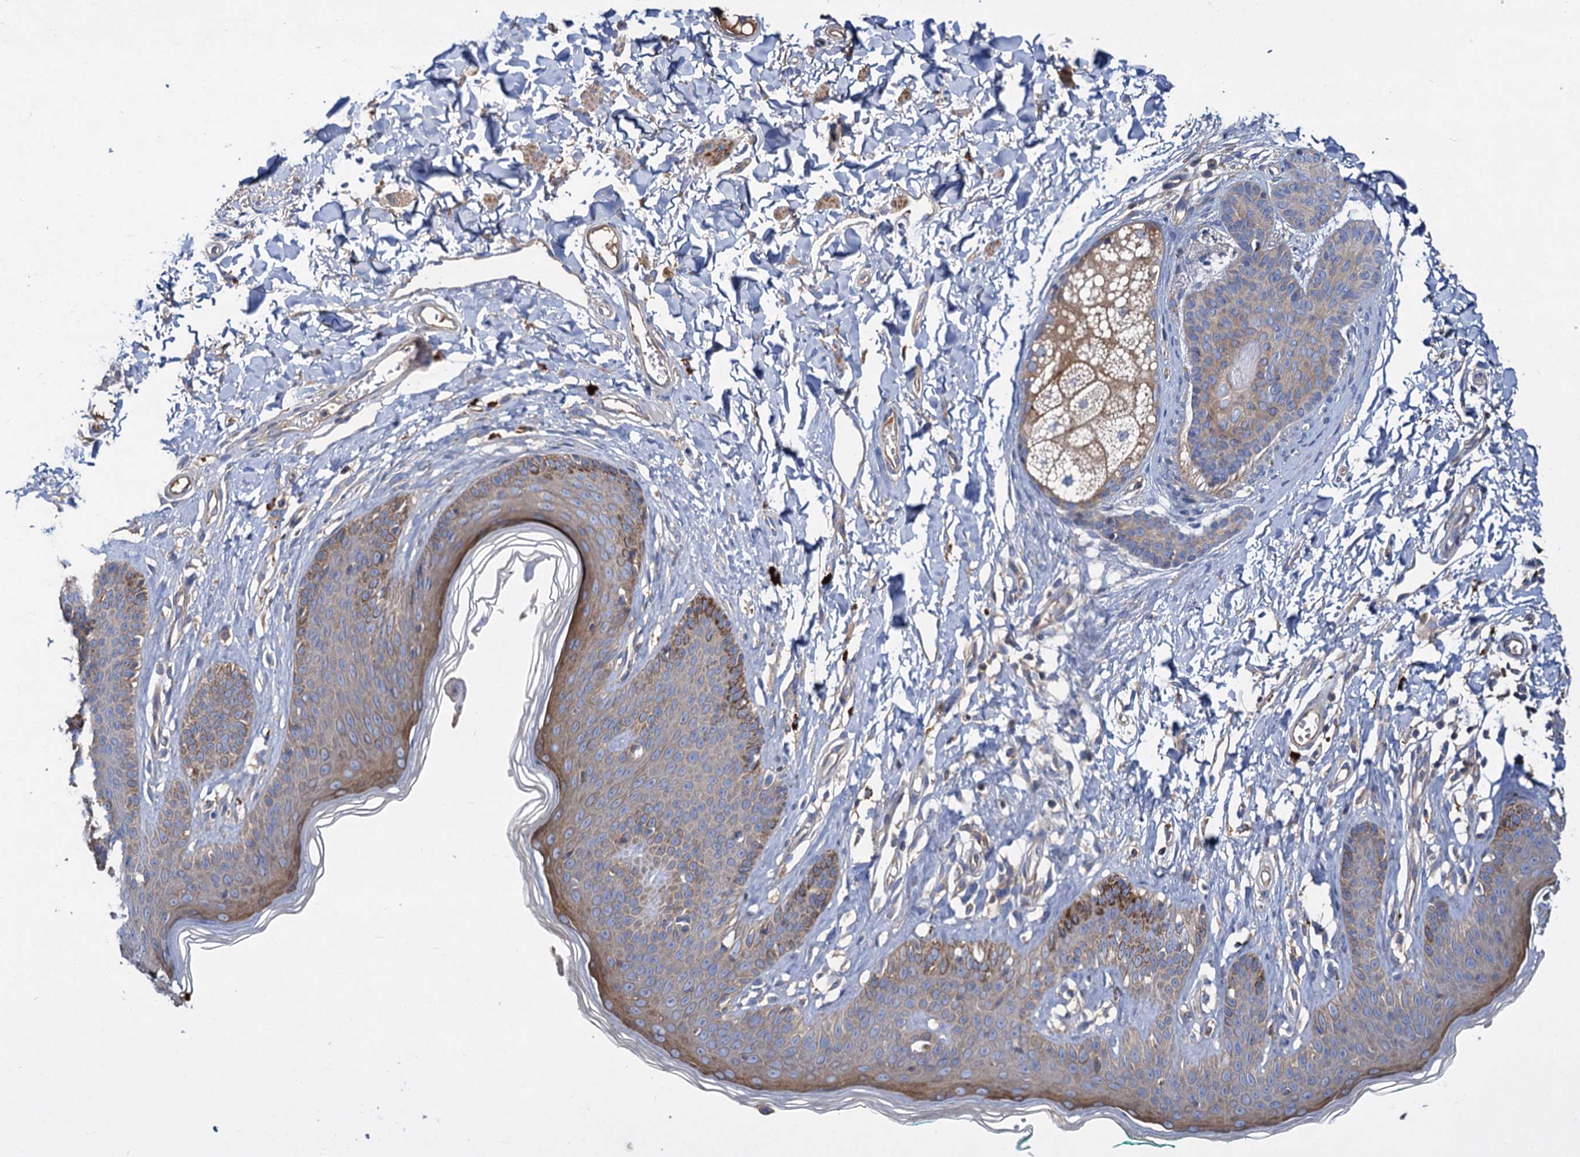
{"staining": {"intensity": "moderate", "quantity": "25%-75%", "location": "cytoplasmic/membranous"}, "tissue": "skin", "cell_type": "Epidermal cells", "image_type": "normal", "snomed": [{"axis": "morphology", "description": "Normal tissue, NOS"}, {"axis": "morphology", "description": "Squamous cell carcinoma, NOS"}, {"axis": "topography", "description": "Vulva"}], "caption": "A medium amount of moderate cytoplasmic/membranous expression is seen in approximately 25%-75% of epidermal cells in unremarkable skin. (DAB (3,3'-diaminobenzidine) IHC, brown staining for protein, blue staining for nuclei).", "gene": "ALKBH7", "patient": {"sex": "female", "age": 85}}